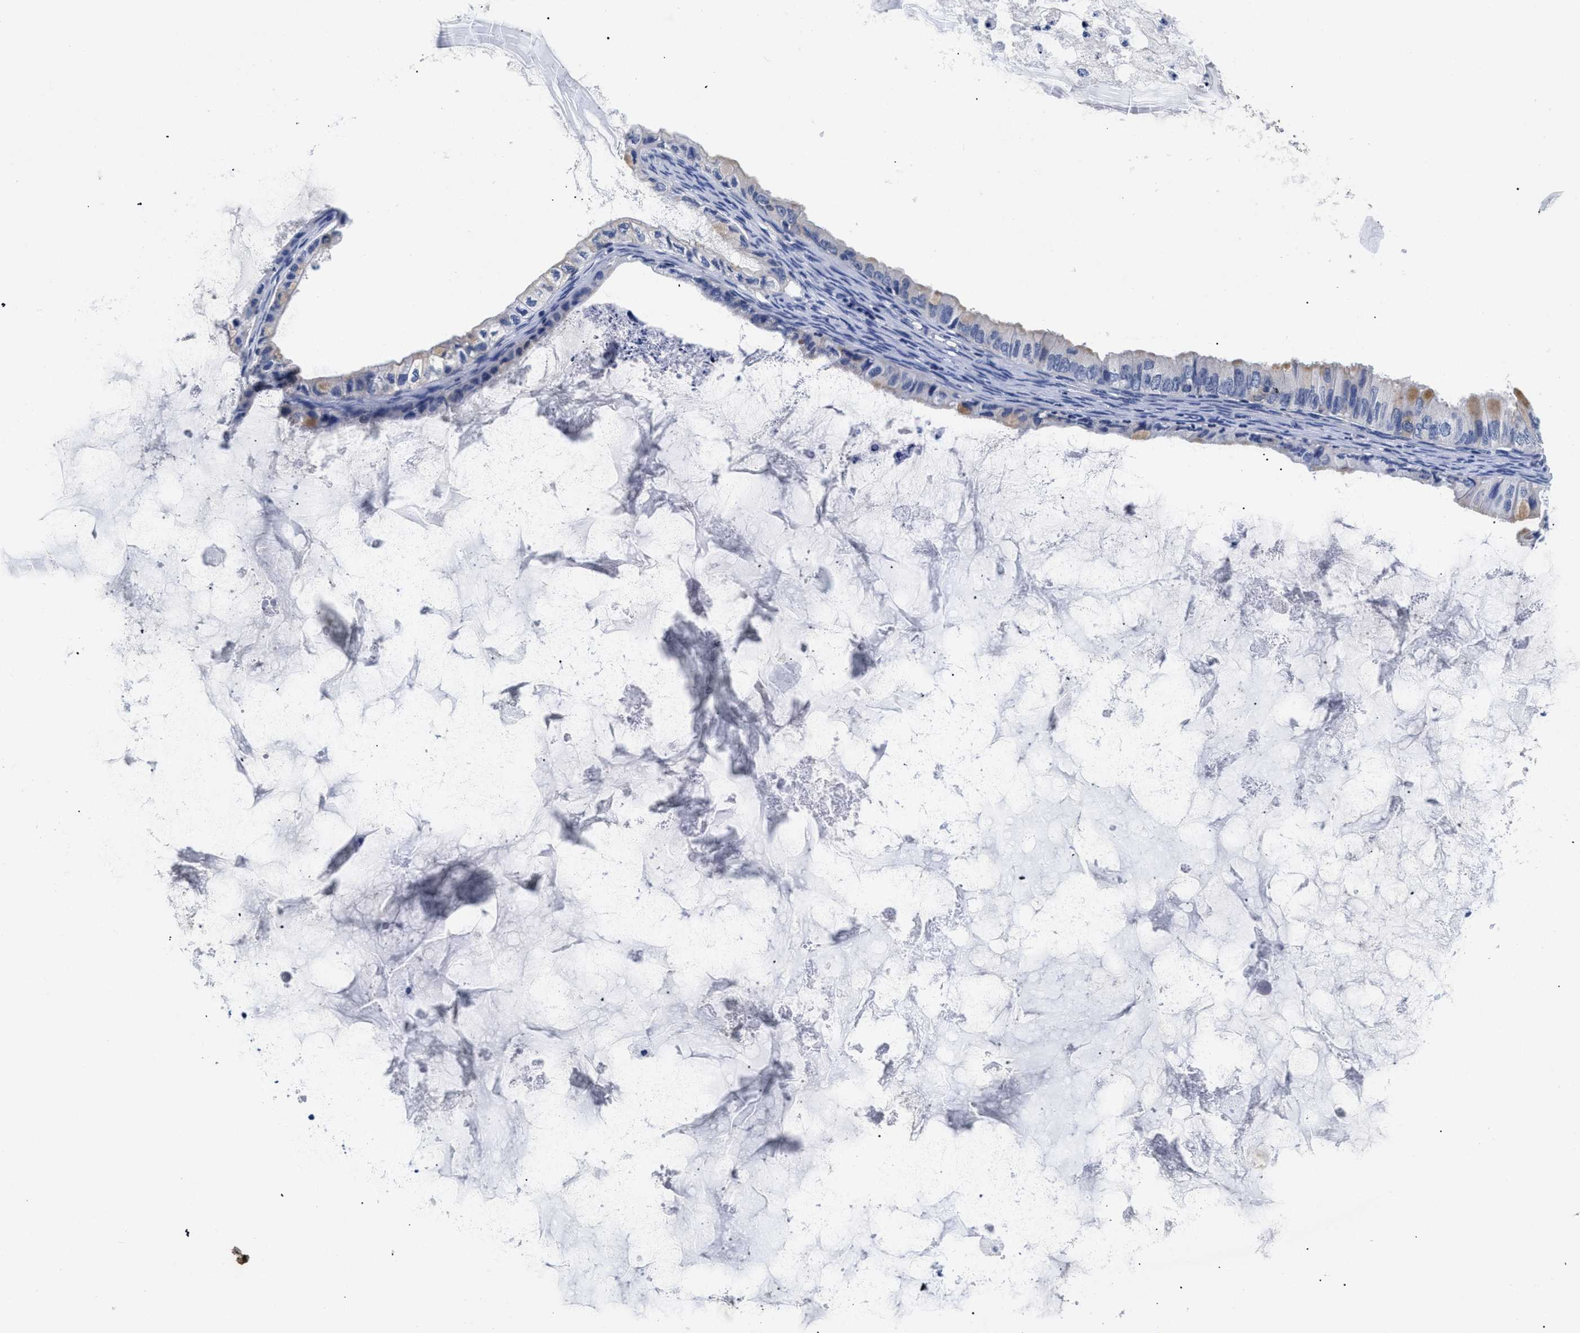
{"staining": {"intensity": "negative", "quantity": "none", "location": "none"}, "tissue": "ovarian cancer", "cell_type": "Tumor cells", "image_type": "cancer", "snomed": [{"axis": "morphology", "description": "Cystadenocarcinoma, mucinous, NOS"}, {"axis": "topography", "description": "Ovary"}], "caption": "Protein analysis of ovarian cancer (mucinous cystadenocarcinoma) exhibits no significant expression in tumor cells.", "gene": "MEA1", "patient": {"sex": "female", "age": 80}}